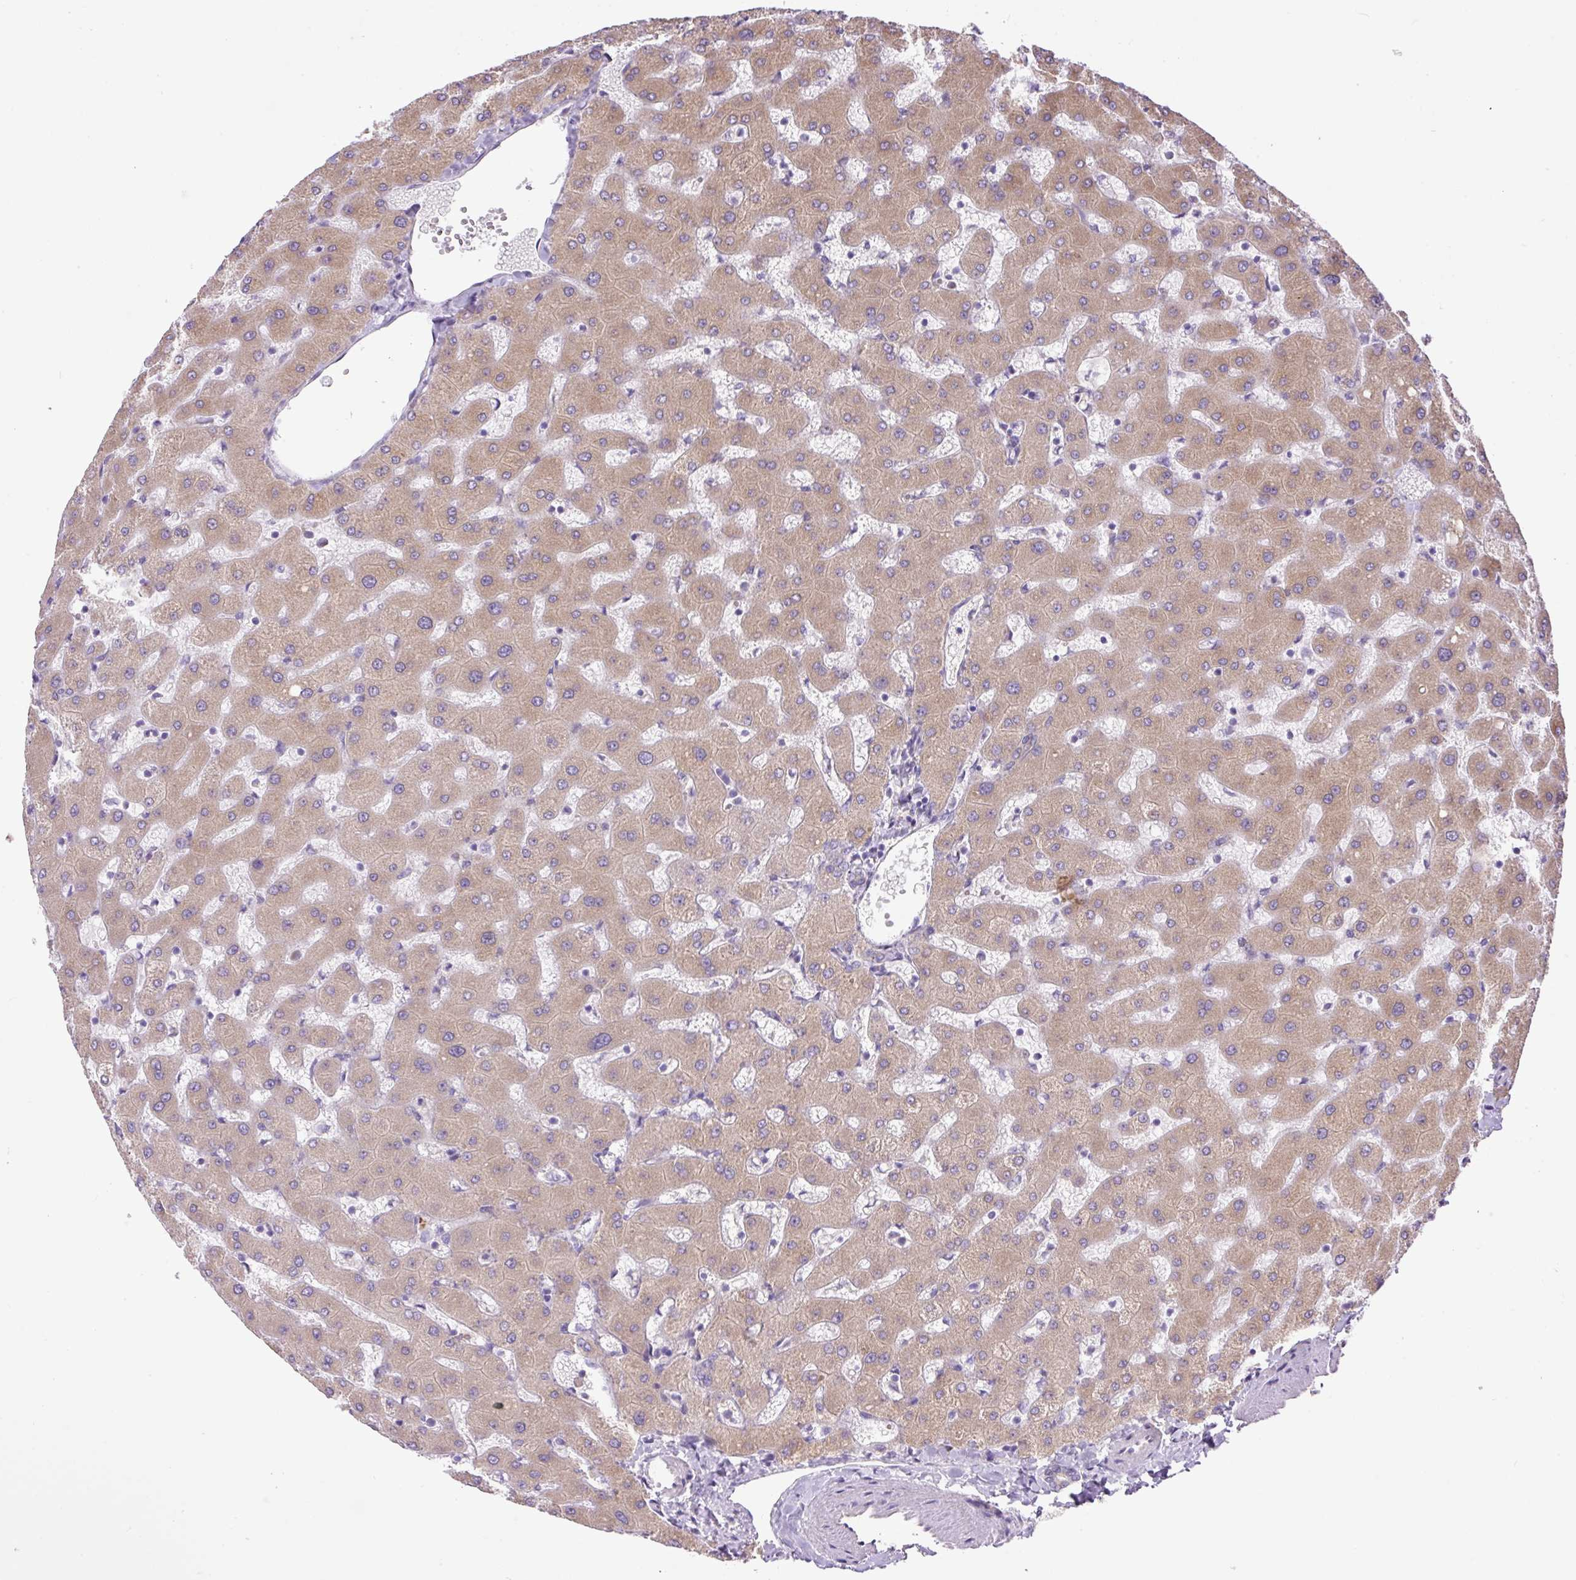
{"staining": {"intensity": "negative", "quantity": "none", "location": "none"}, "tissue": "liver", "cell_type": "Cholangiocytes", "image_type": "normal", "snomed": [{"axis": "morphology", "description": "Normal tissue, NOS"}, {"axis": "topography", "description": "Liver"}], "caption": "The image demonstrates no staining of cholangiocytes in unremarkable liver. (Brightfield microscopy of DAB (3,3'-diaminobenzidine) IHC at high magnification).", "gene": "POFUT1", "patient": {"sex": "female", "age": 63}}